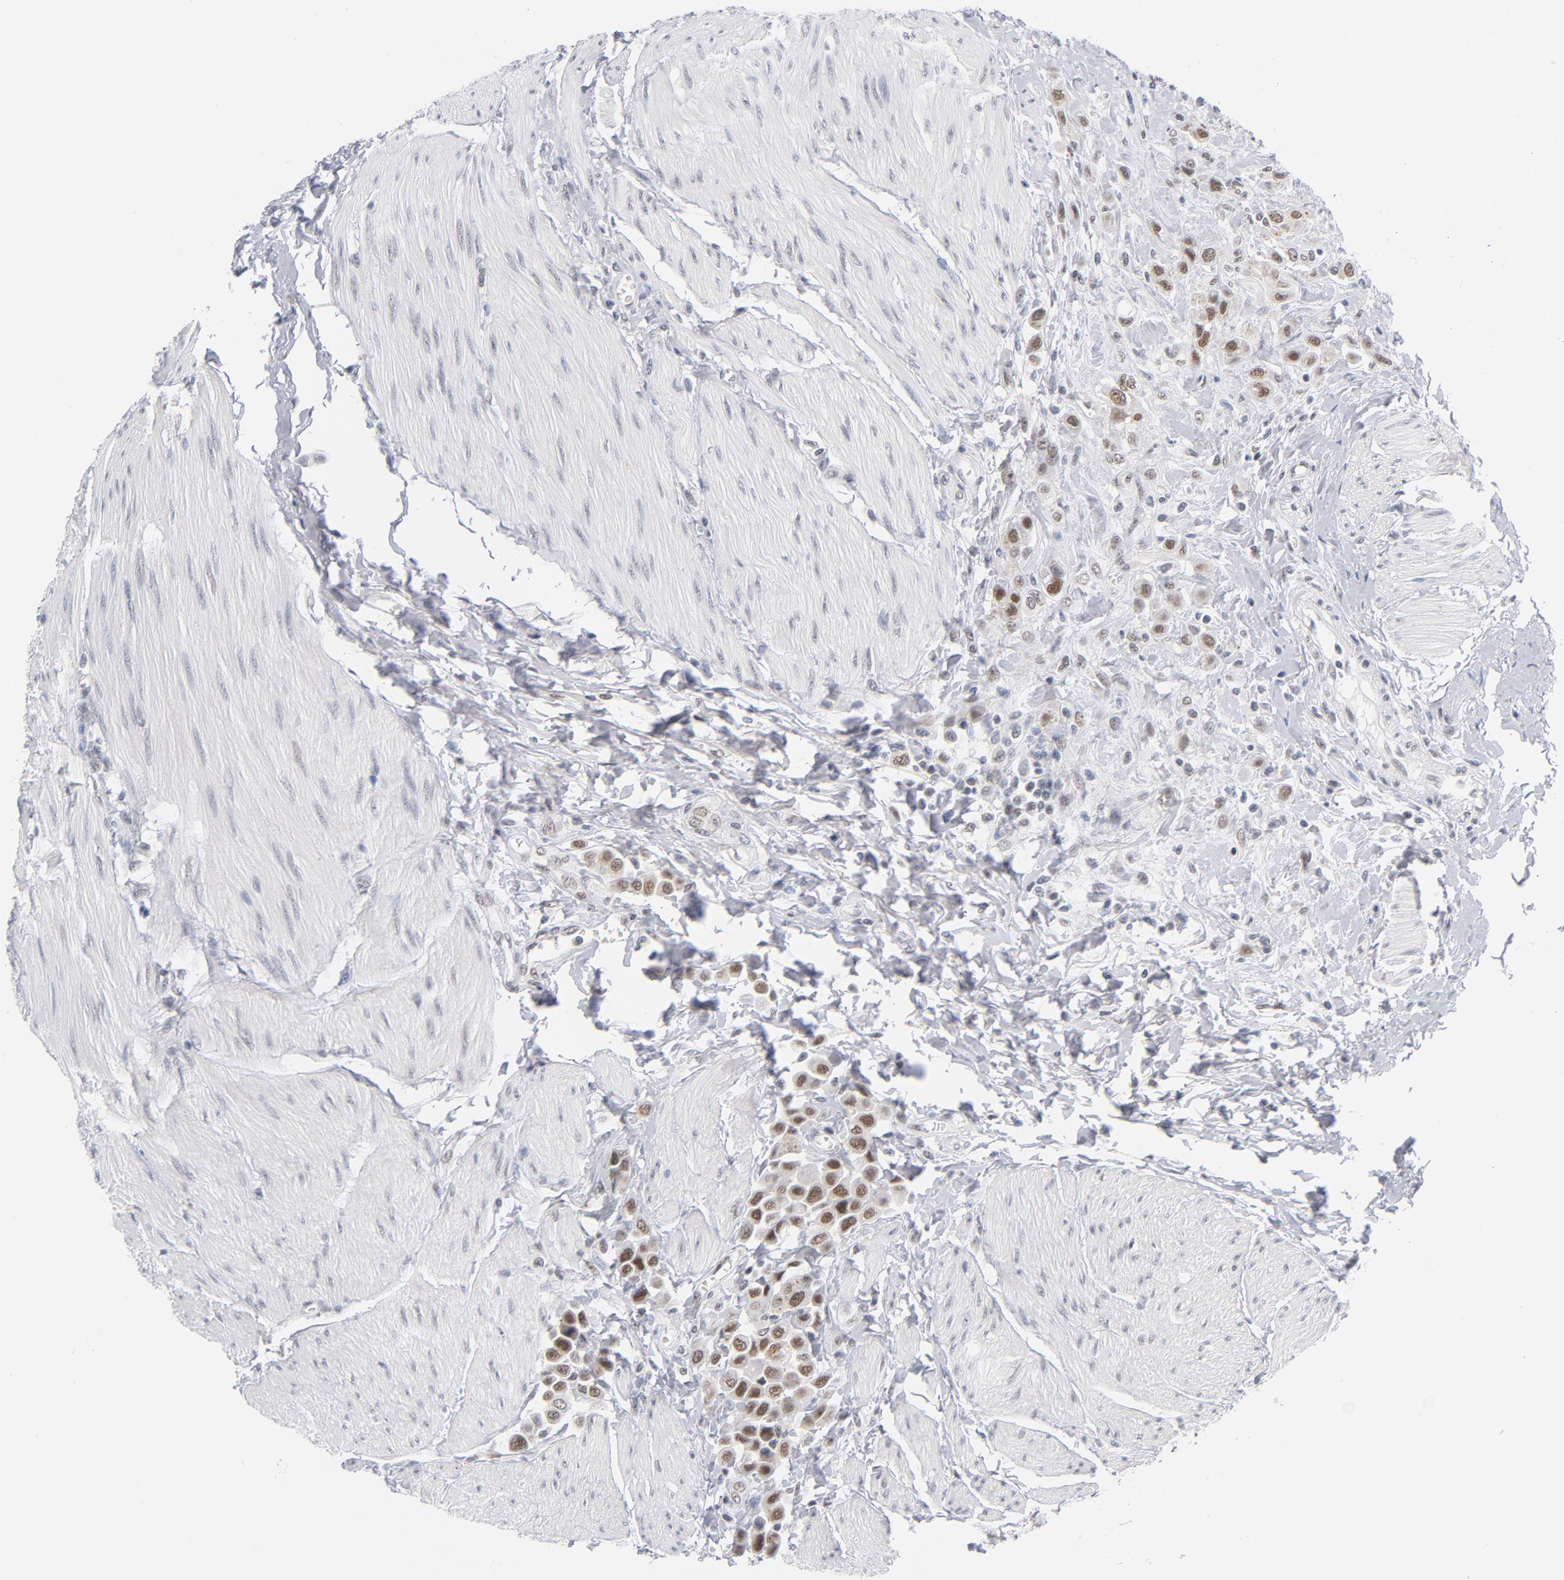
{"staining": {"intensity": "strong", "quantity": "25%-75%", "location": "cytoplasmic/membranous,nuclear"}, "tissue": "urothelial cancer", "cell_type": "Tumor cells", "image_type": "cancer", "snomed": [{"axis": "morphology", "description": "Urothelial carcinoma, High grade"}, {"axis": "topography", "description": "Urinary bladder"}], "caption": "High-grade urothelial carcinoma stained with a protein marker exhibits strong staining in tumor cells.", "gene": "BAP1", "patient": {"sex": "male", "age": 50}}